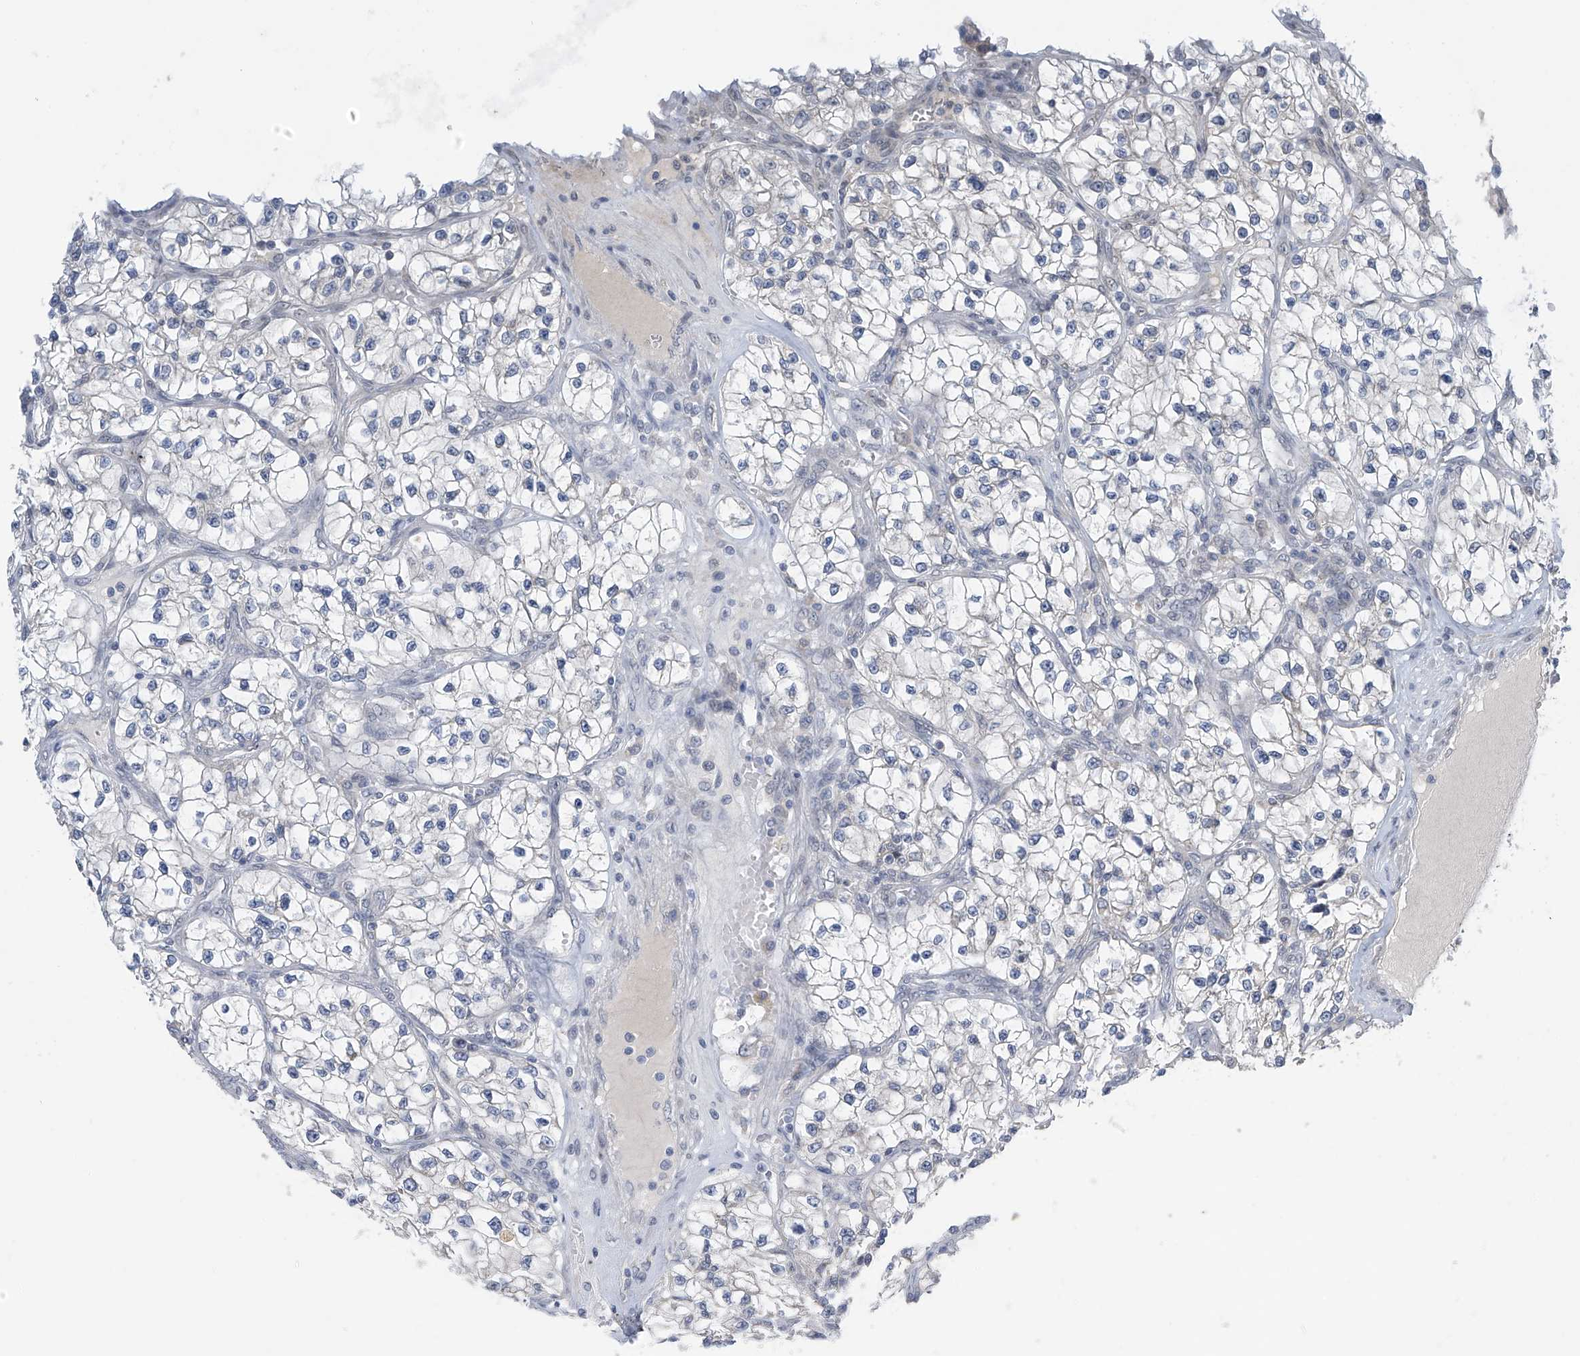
{"staining": {"intensity": "negative", "quantity": "none", "location": "none"}, "tissue": "renal cancer", "cell_type": "Tumor cells", "image_type": "cancer", "snomed": [{"axis": "morphology", "description": "Adenocarcinoma, NOS"}, {"axis": "topography", "description": "Kidney"}], "caption": "The image displays no significant positivity in tumor cells of renal cancer.", "gene": "APLF", "patient": {"sex": "female", "age": 57}}